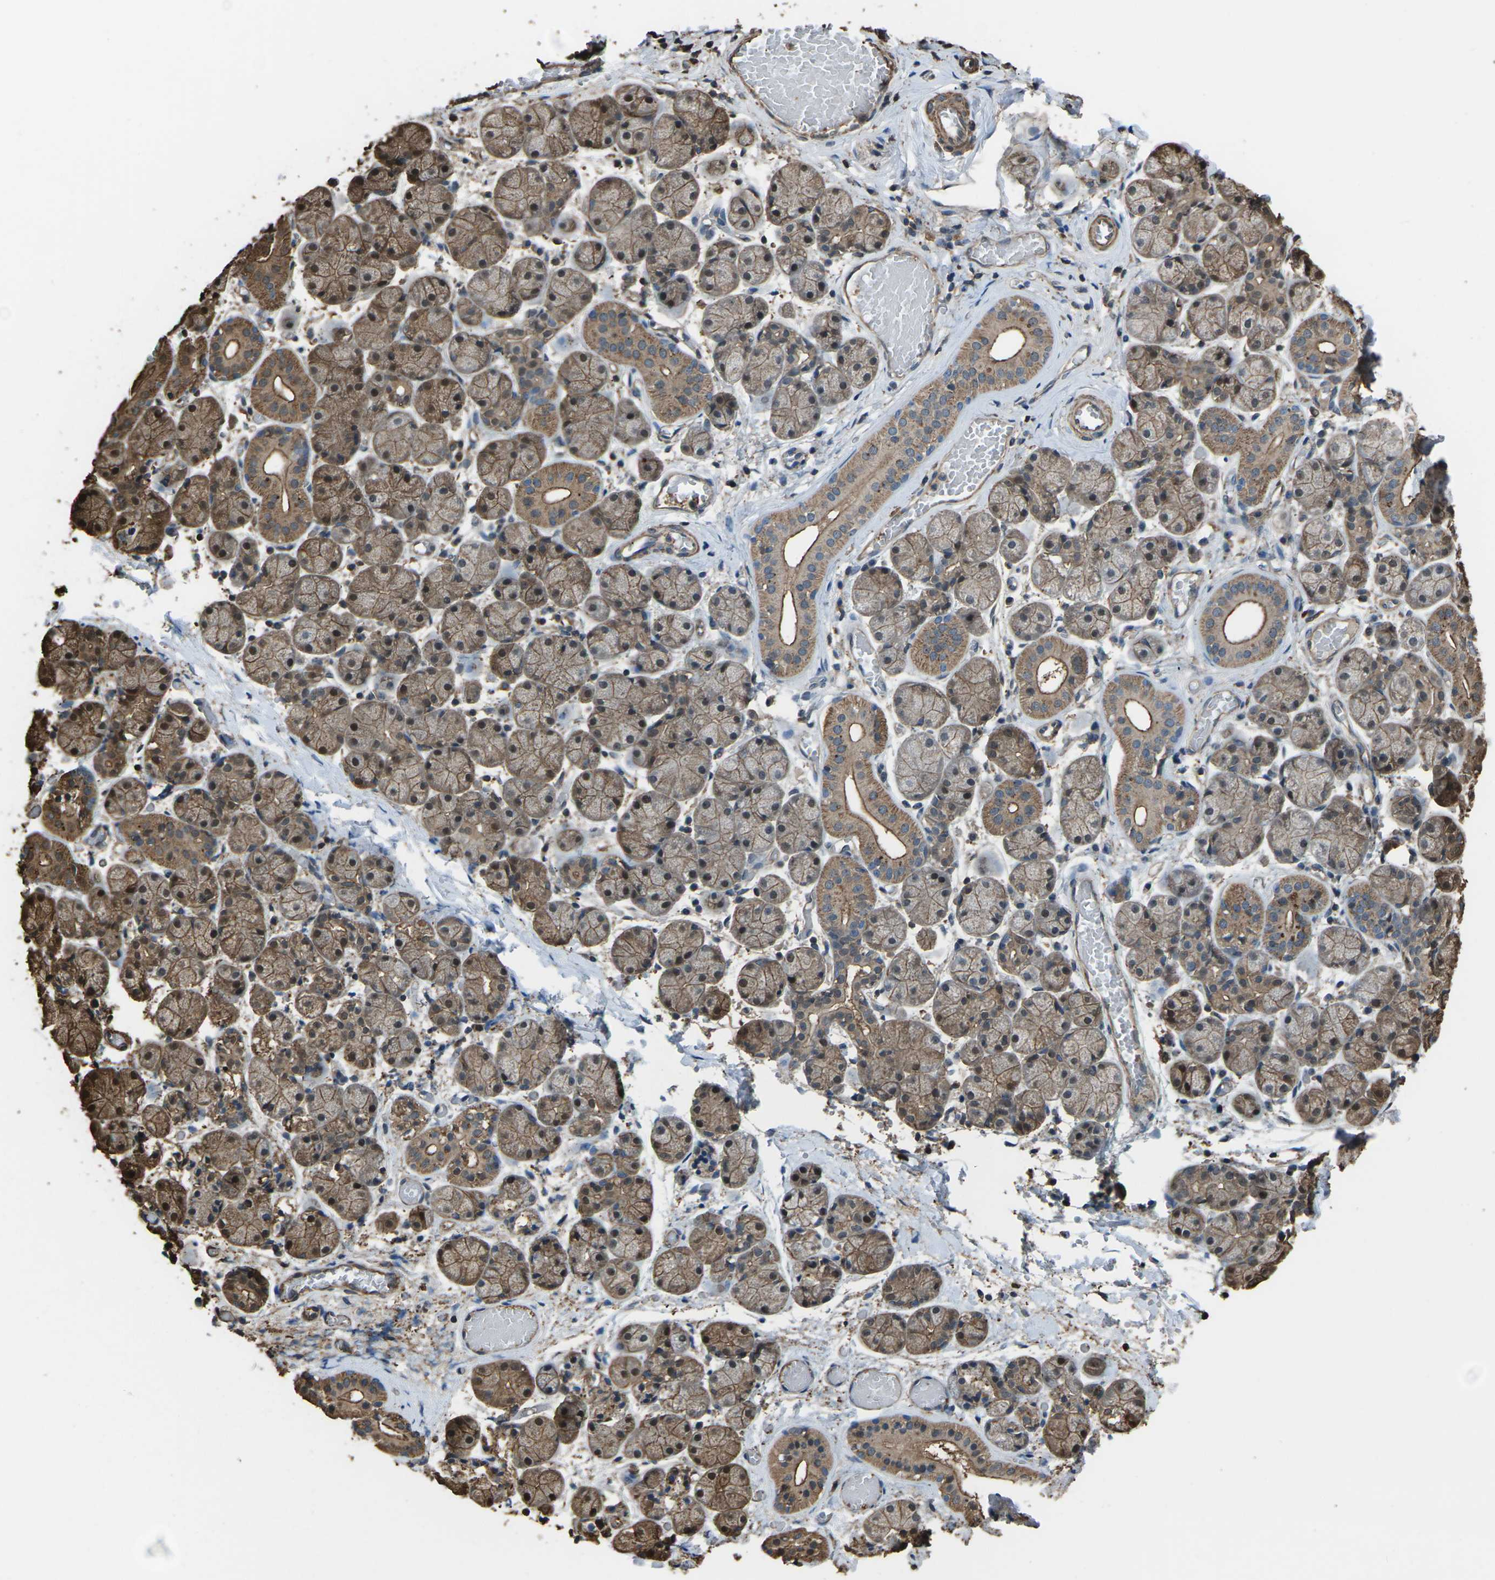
{"staining": {"intensity": "moderate", "quantity": ">75%", "location": "cytoplasmic/membranous,nuclear"}, "tissue": "salivary gland", "cell_type": "Glandular cells", "image_type": "normal", "snomed": [{"axis": "morphology", "description": "Normal tissue, NOS"}, {"axis": "topography", "description": "Salivary gland"}], "caption": "This is a micrograph of IHC staining of unremarkable salivary gland, which shows moderate expression in the cytoplasmic/membranous,nuclear of glandular cells.", "gene": "DHPS", "patient": {"sex": "female", "age": 24}}